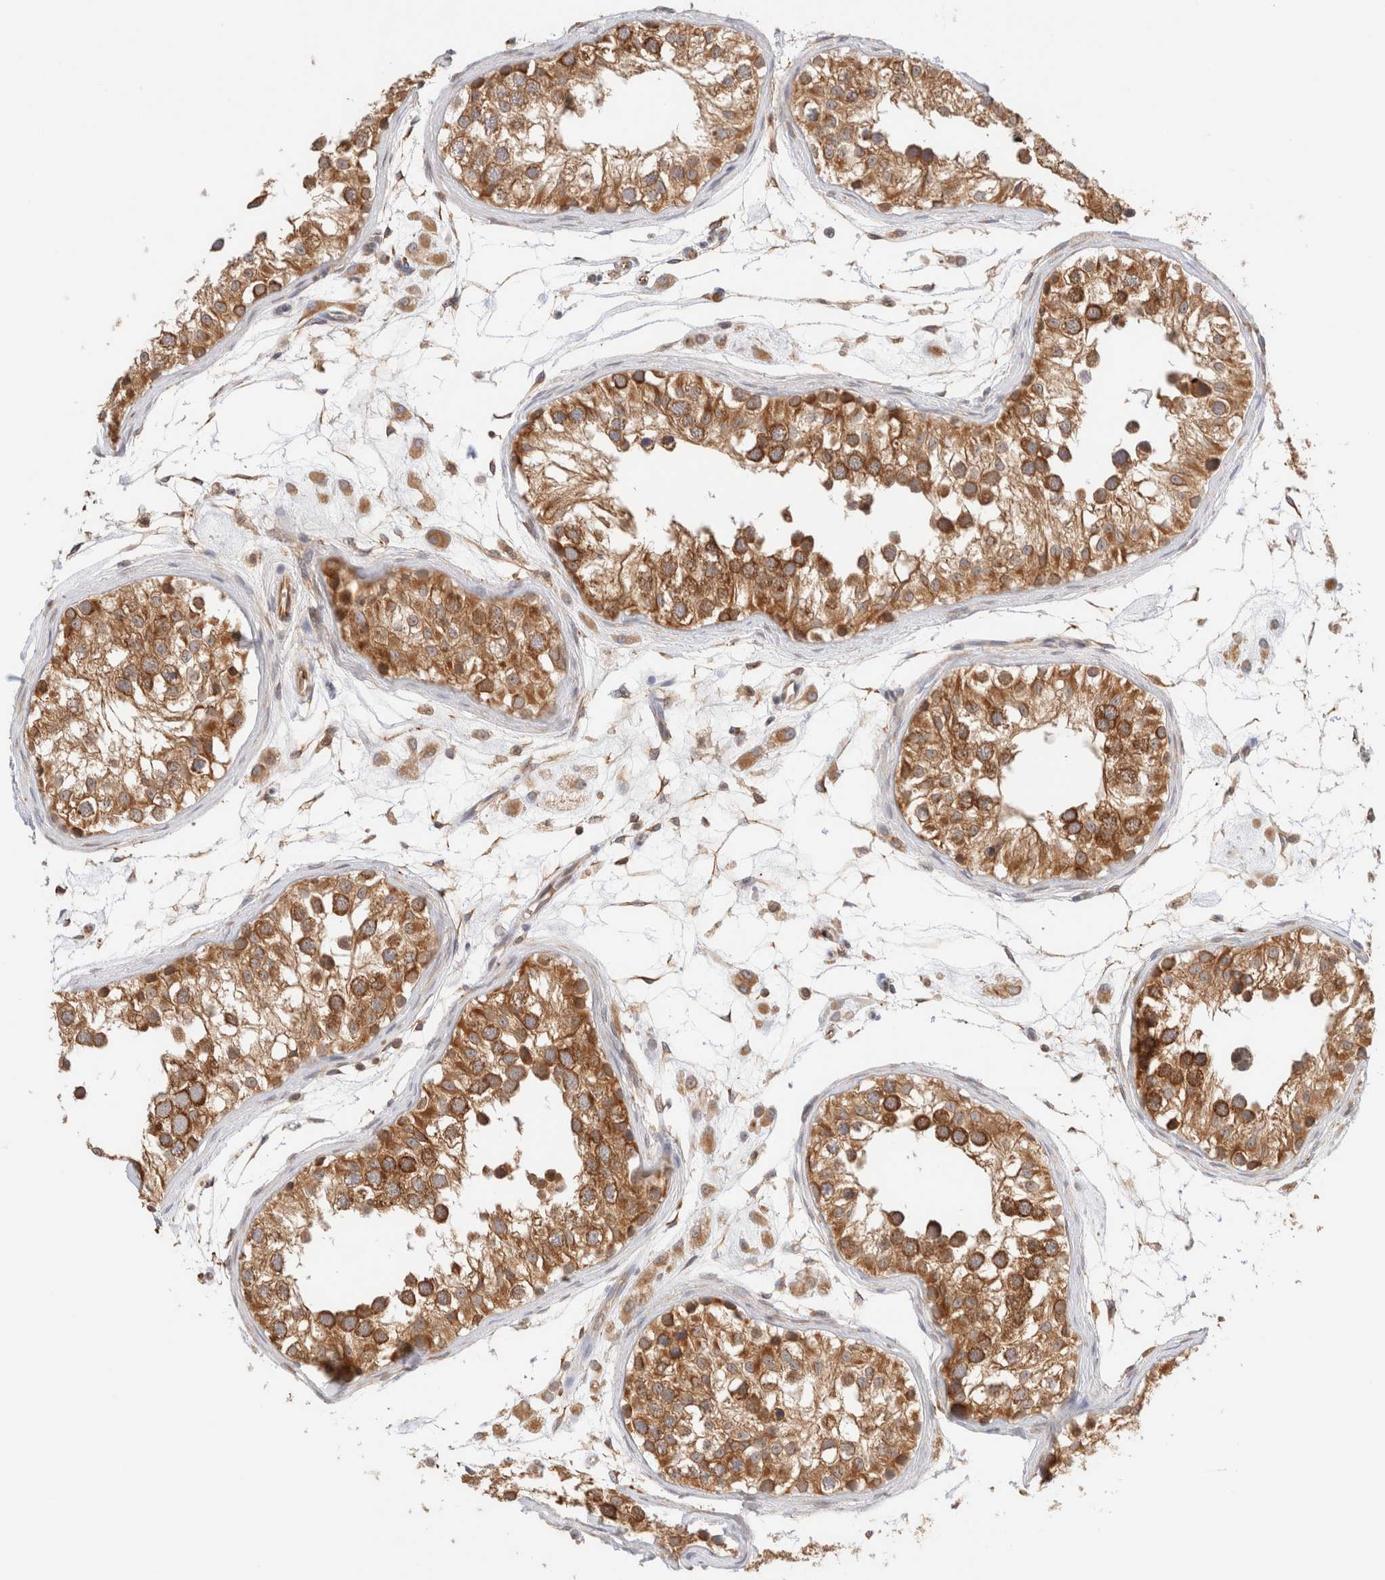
{"staining": {"intensity": "moderate", "quantity": ">75%", "location": "cytoplasmic/membranous"}, "tissue": "testis", "cell_type": "Cells in seminiferous ducts", "image_type": "normal", "snomed": [{"axis": "morphology", "description": "Normal tissue, NOS"}, {"axis": "morphology", "description": "Adenocarcinoma, metastatic, NOS"}, {"axis": "topography", "description": "Testis"}], "caption": "The immunohistochemical stain shows moderate cytoplasmic/membranous positivity in cells in seminiferous ducts of unremarkable testis. The staining was performed using DAB (3,3'-diaminobenzidine), with brown indicating positive protein expression. Nuclei are stained blue with hematoxylin.", "gene": "SYVN1", "patient": {"sex": "male", "age": 26}}